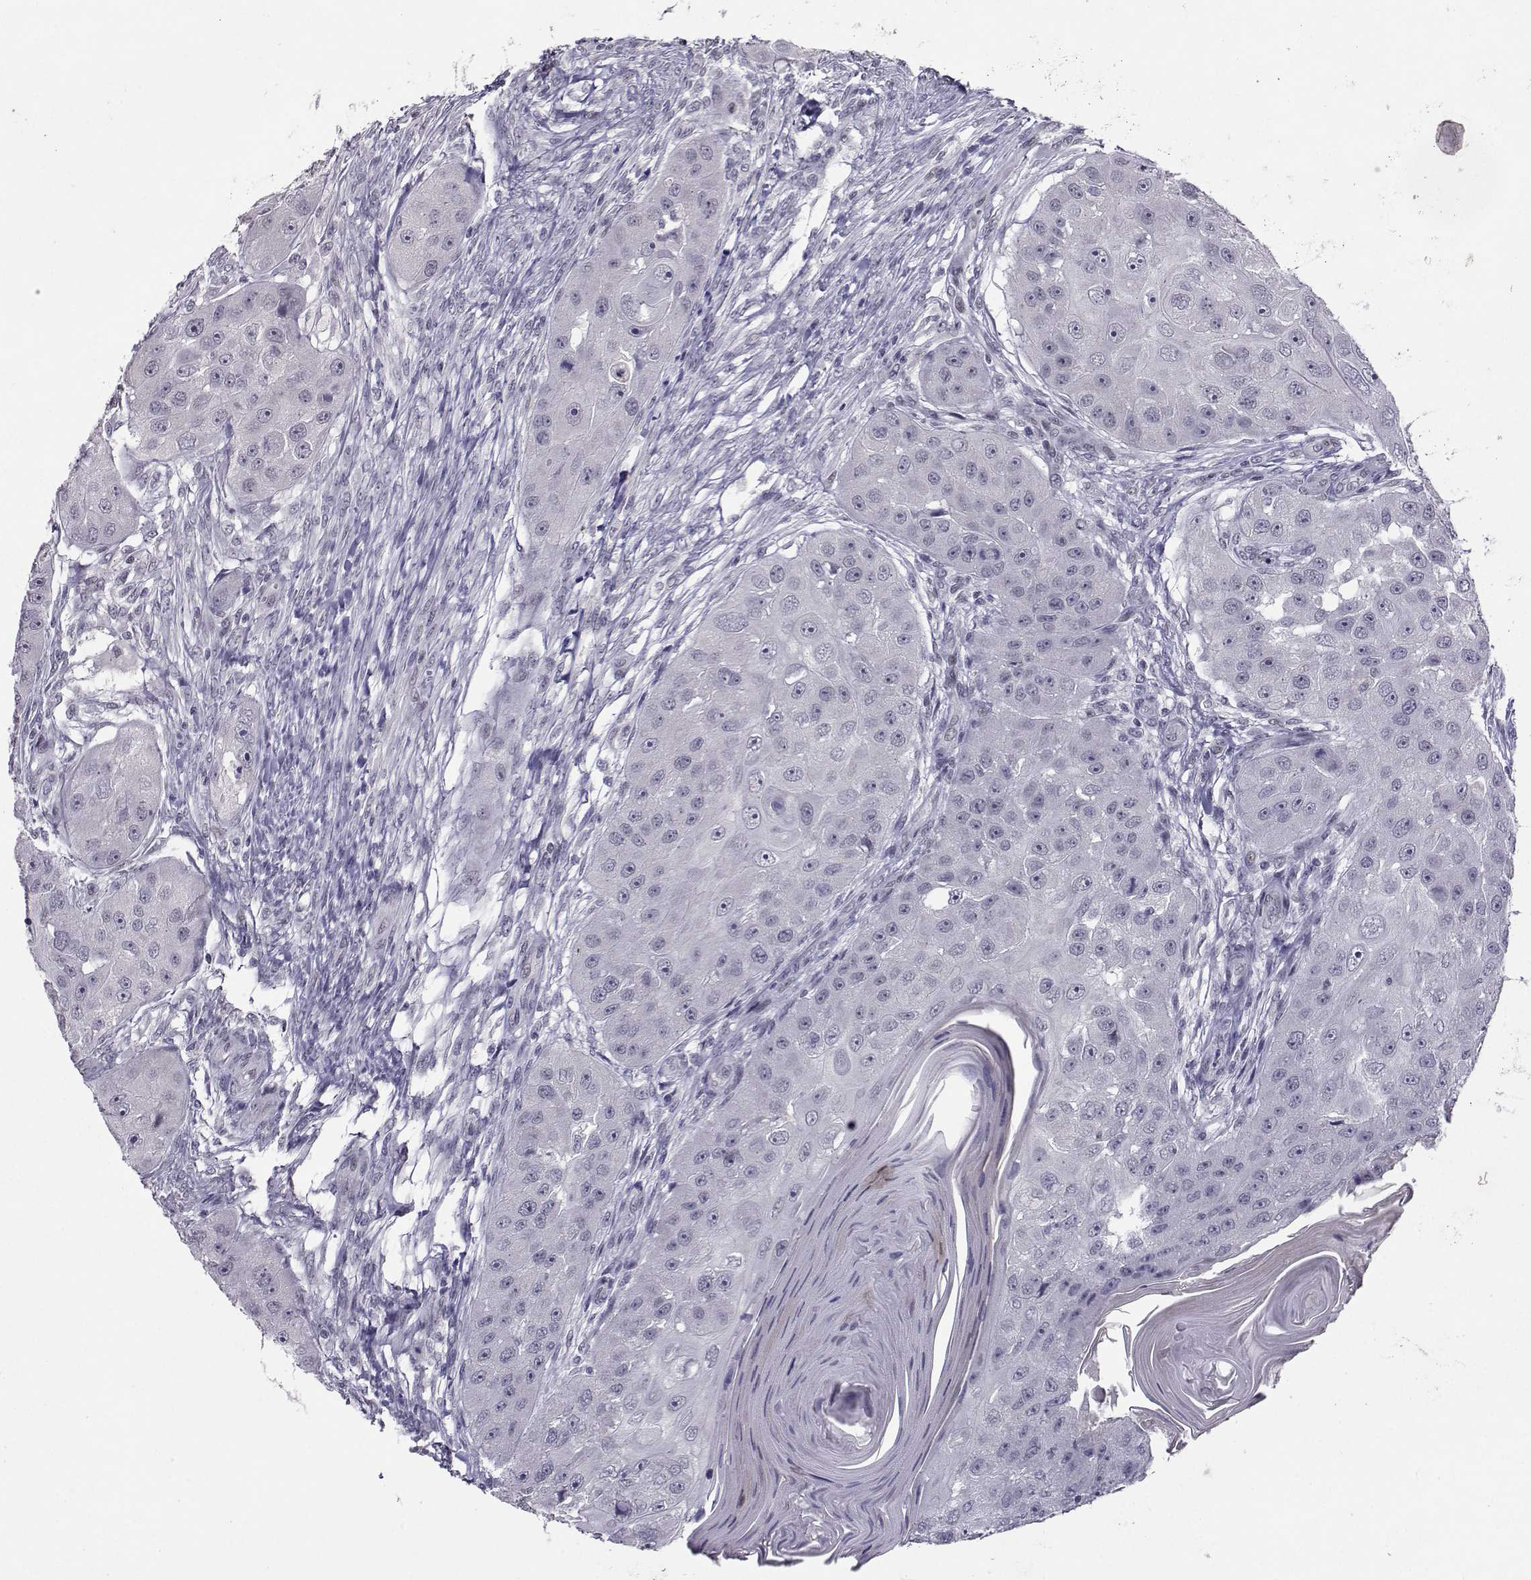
{"staining": {"intensity": "negative", "quantity": "none", "location": "none"}, "tissue": "head and neck cancer", "cell_type": "Tumor cells", "image_type": "cancer", "snomed": [{"axis": "morphology", "description": "Squamous cell carcinoma, NOS"}, {"axis": "topography", "description": "Head-Neck"}], "caption": "Human squamous cell carcinoma (head and neck) stained for a protein using IHC reveals no expression in tumor cells.", "gene": "LIN28A", "patient": {"sex": "male", "age": 51}}